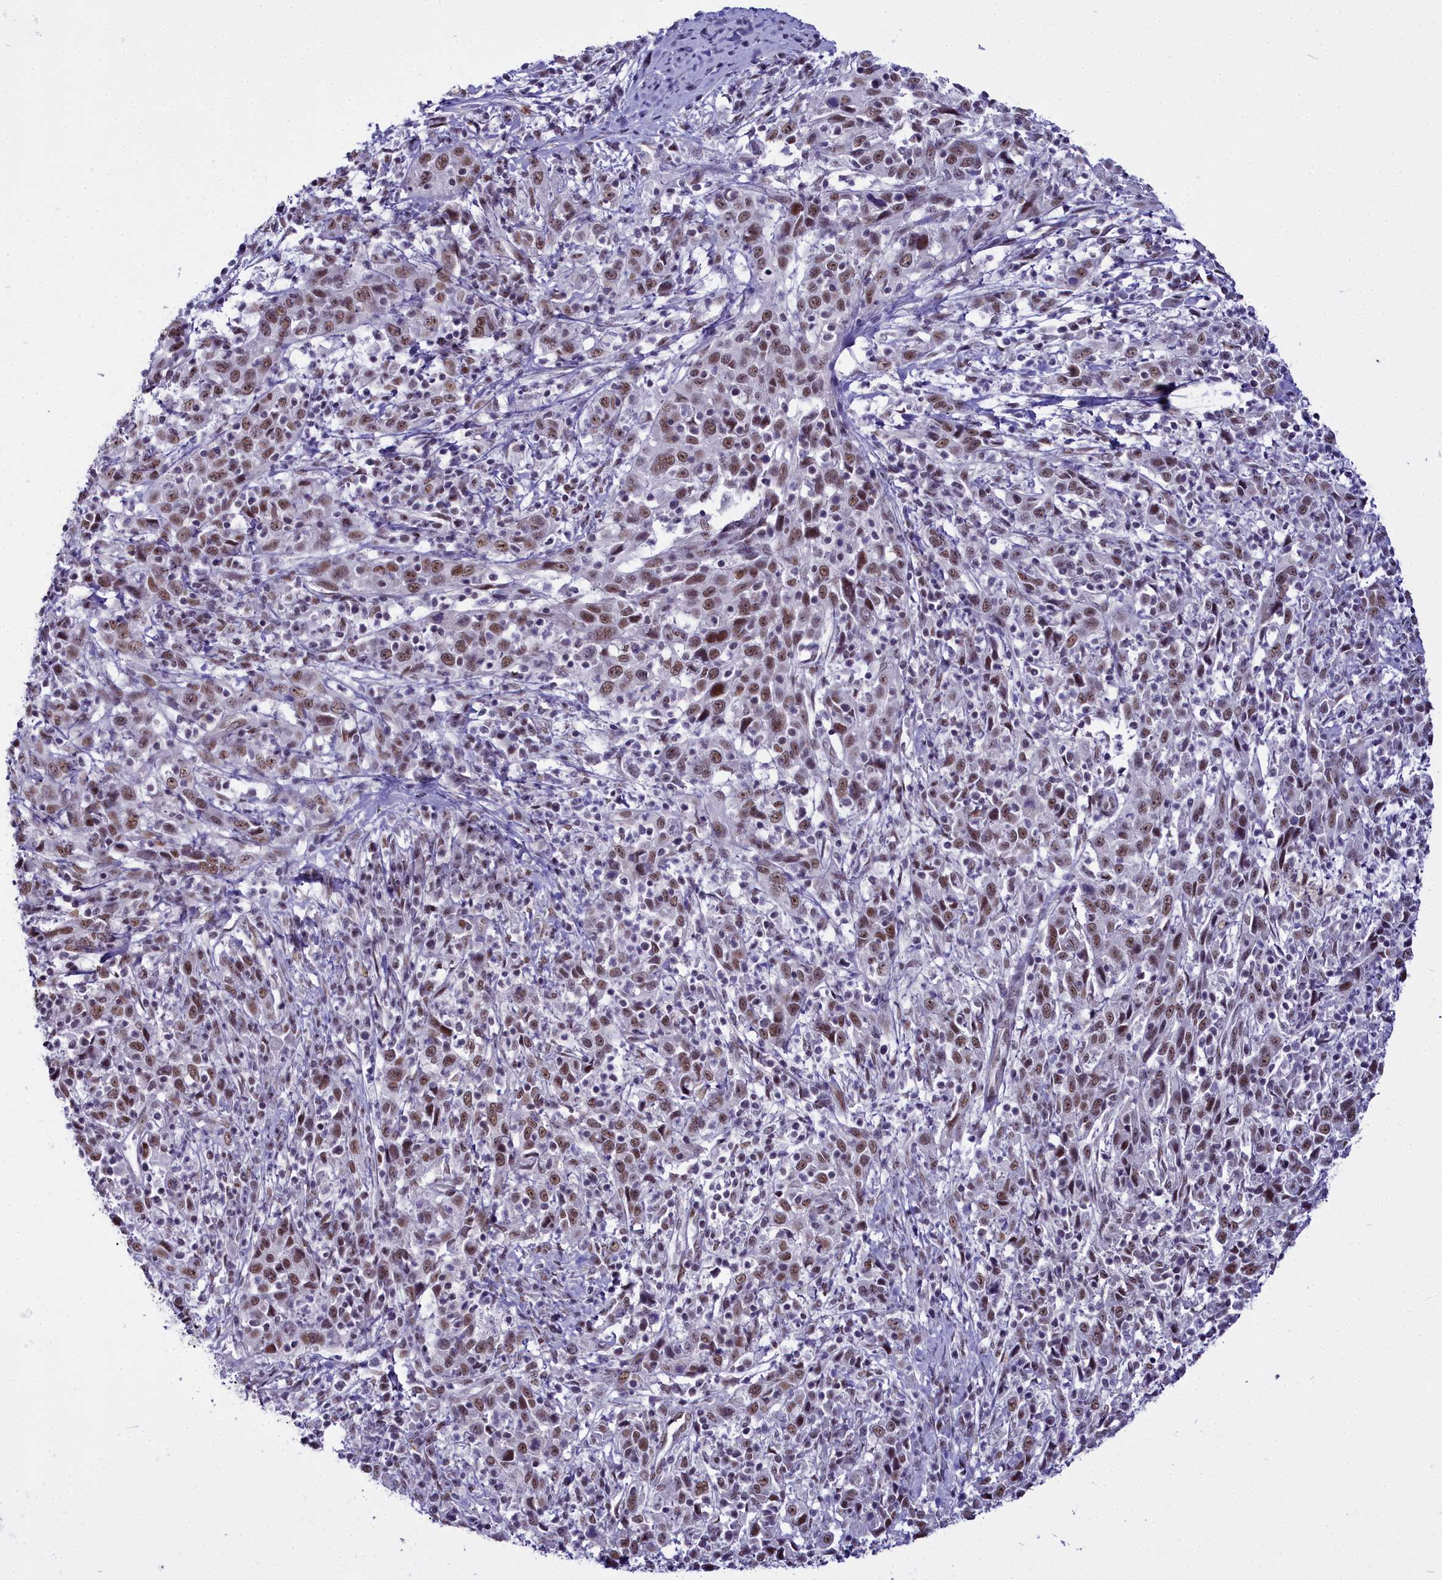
{"staining": {"intensity": "moderate", "quantity": ">75%", "location": "nuclear"}, "tissue": "cervical cancer", "cell_type": "Tumor cells", "image_type": "cancer", "snomed": [{"axis": "morphology", "description": "Squamous cell carcinoma, NOS"}, {"axis": "topography", "description": "Cervix"}], "caption": "Protein expression by immunohistochemistry (IHC) reveals moderate nuclear positivity in approximately >75% of tumor cells in cervical cancer (squamous cell carcinoma).", "gene": "RBM12", "patient": {"sex": "female", "age": 46}}